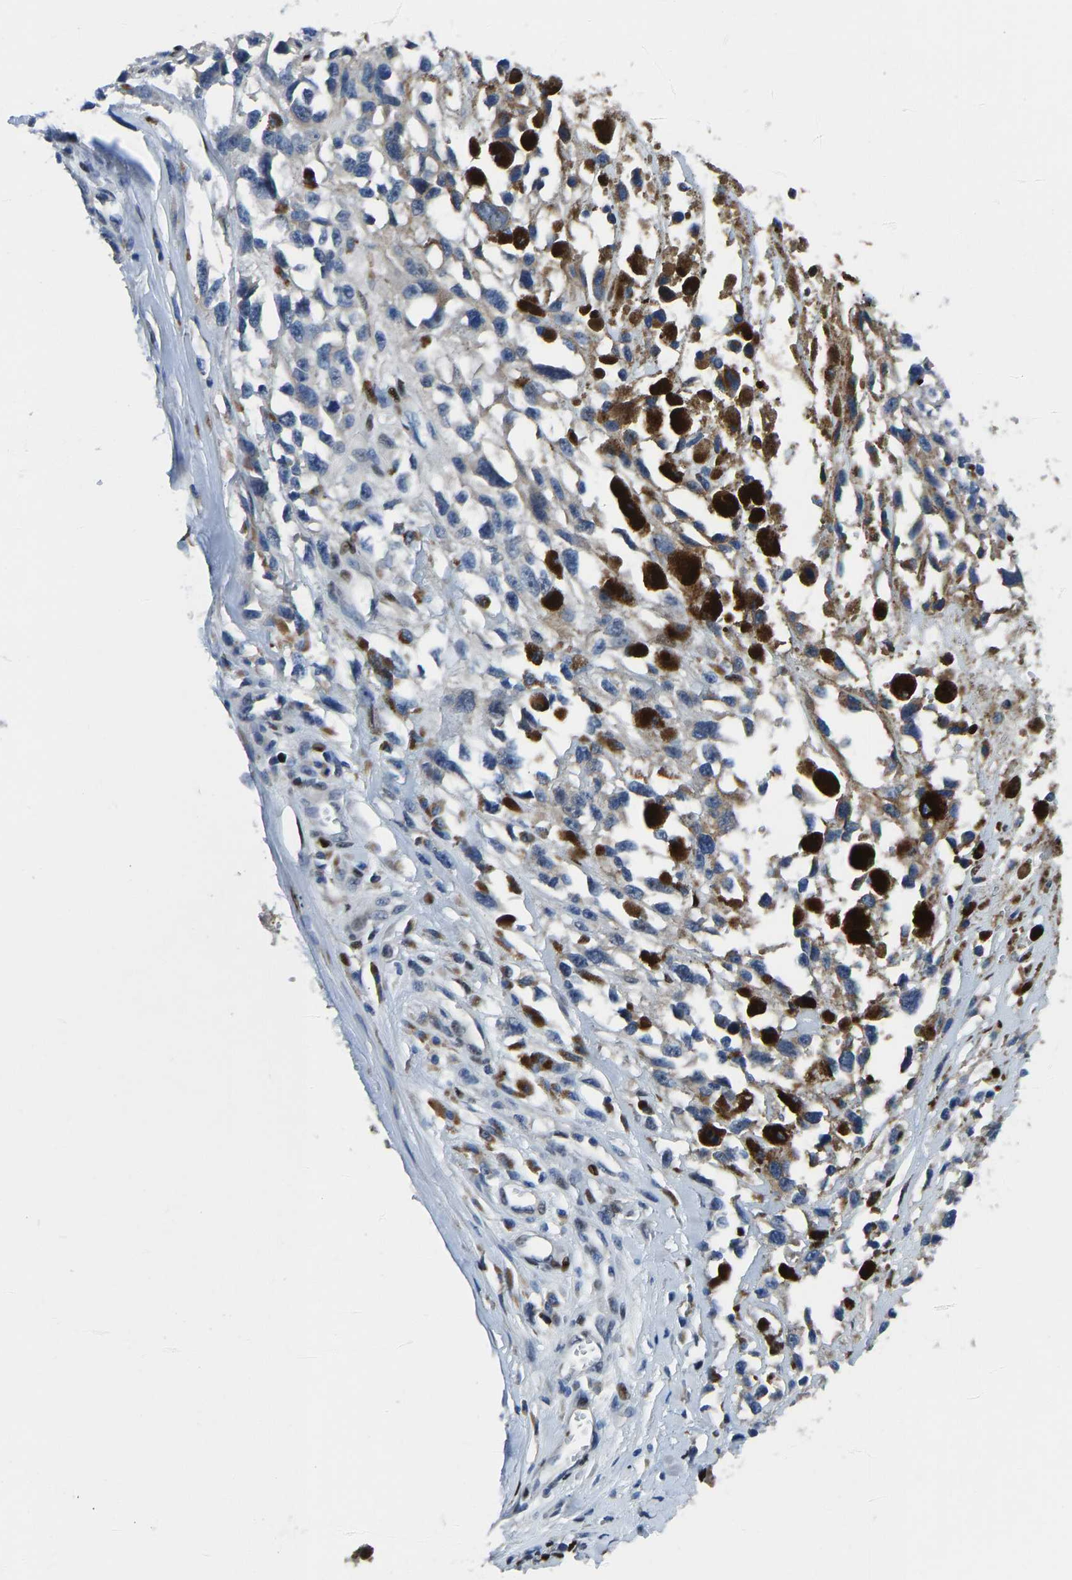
{"staining": {"intensity": "negative", "quantity": "none", "location": "none"}, "tissue": "melanoma", "cell_type": "Tumor cells", "image_type": "cancer", "snomed": [{"axis": "morphology", "description": "Malignant melanoma, Metastatic site"}, {"axis": "topography", "description": "Lymph node"}], "caption": "Tumor cells show no significant protein staining in malignant melanoma (metastatic site).", "gene": "EGR1", "patient": {"sex": "male", "age": 59}}